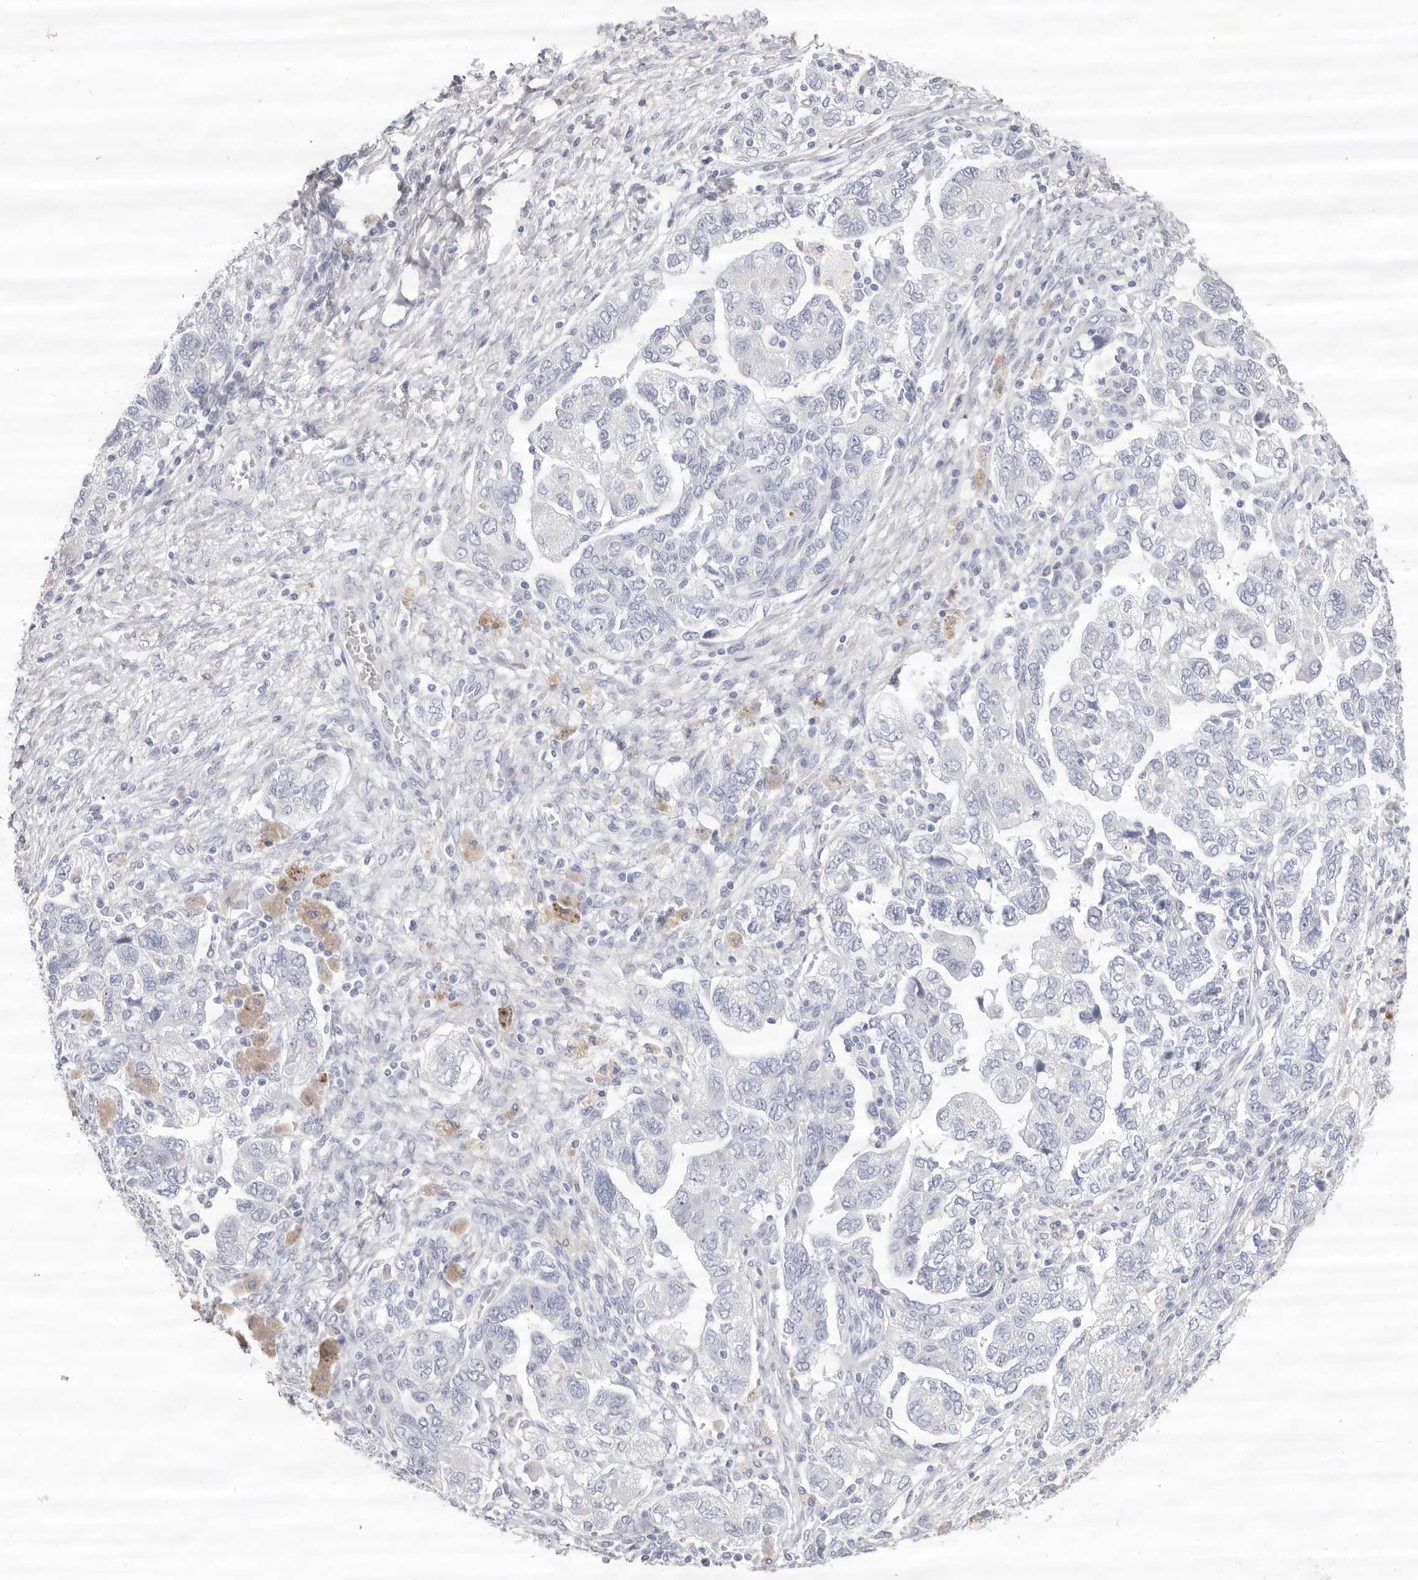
{"staining": {"intensity": "negative", "quantity": "none", "location": "none"}, "tissue": "ovarian cancer", "cell_type": "Tumor cells", "image_type": "cancer", "snomed": [{"axis": "morphology", "description": "Carcinoma, NOS"}, {"axis": "morphology", "description": "Cystadenocarcinoma, serous, NOS"}, {"axis": "topography", "description": "Ovary"}], "caption": "A micrograph of ovarian cancer (carcinoma) stained for a protein reveals no brown staining in tumor cells.", "gene": "LPO", "patient": {"sex": "female", "age": 69}}